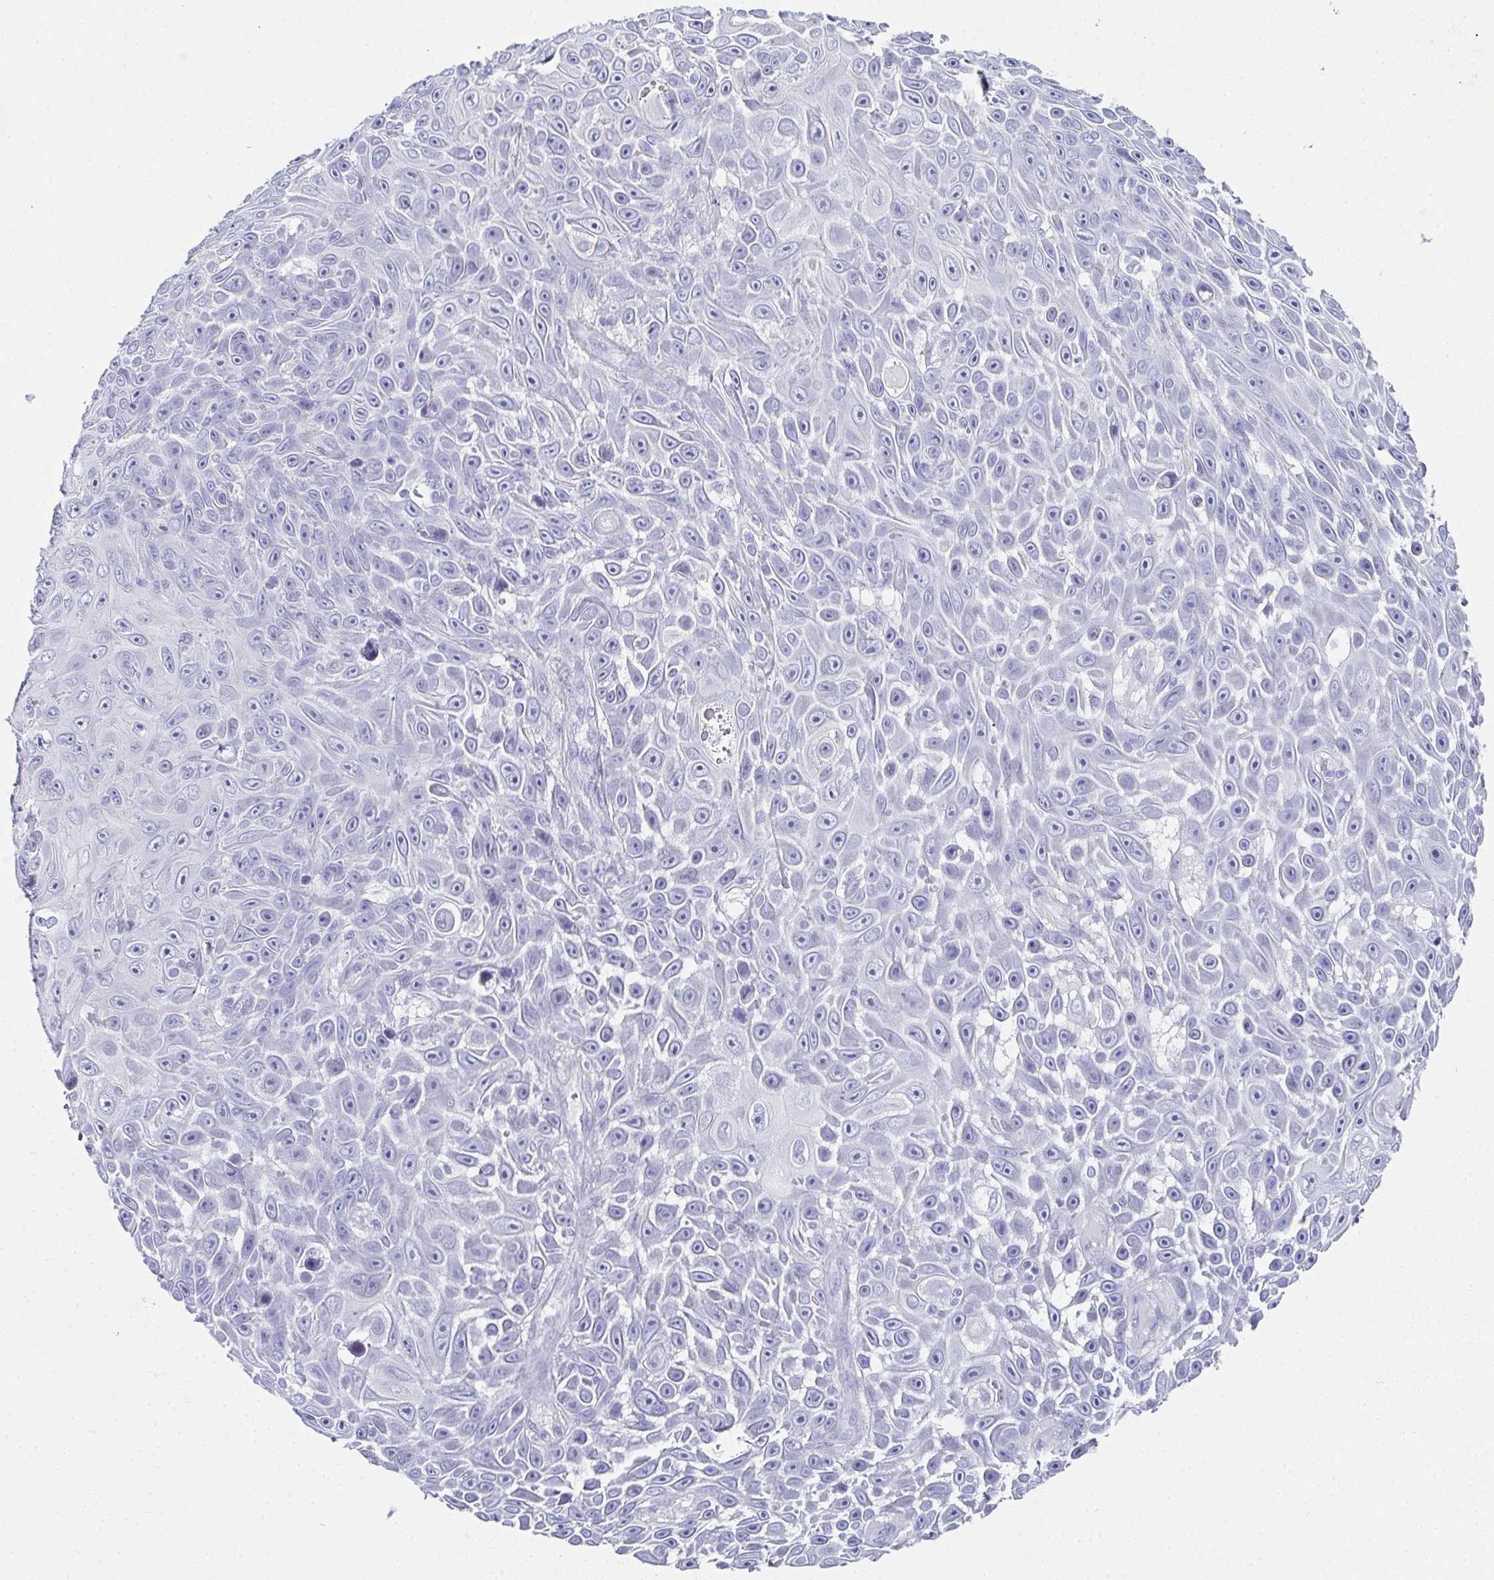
{"staining": {"intensity": "negative", "quantity": "none", "location": "none"}, "tissue": "skin cancer", "cell_type": "Tumor cells", "image_type": "cancer", "snomed": [{"axis": "morphology", "description": "Squamous cell carcinoma, NOS"}, {"axis": "topography", "description": "Skin"}], "caption": "An immunohistochemistry micrograph of skin squamous cell carcinoma is shown. There is no staining in tumor cells of skin squamous cell carcinoma.", "gene": "SYCP1", "patient": {"sex": "male", "age": 82}}